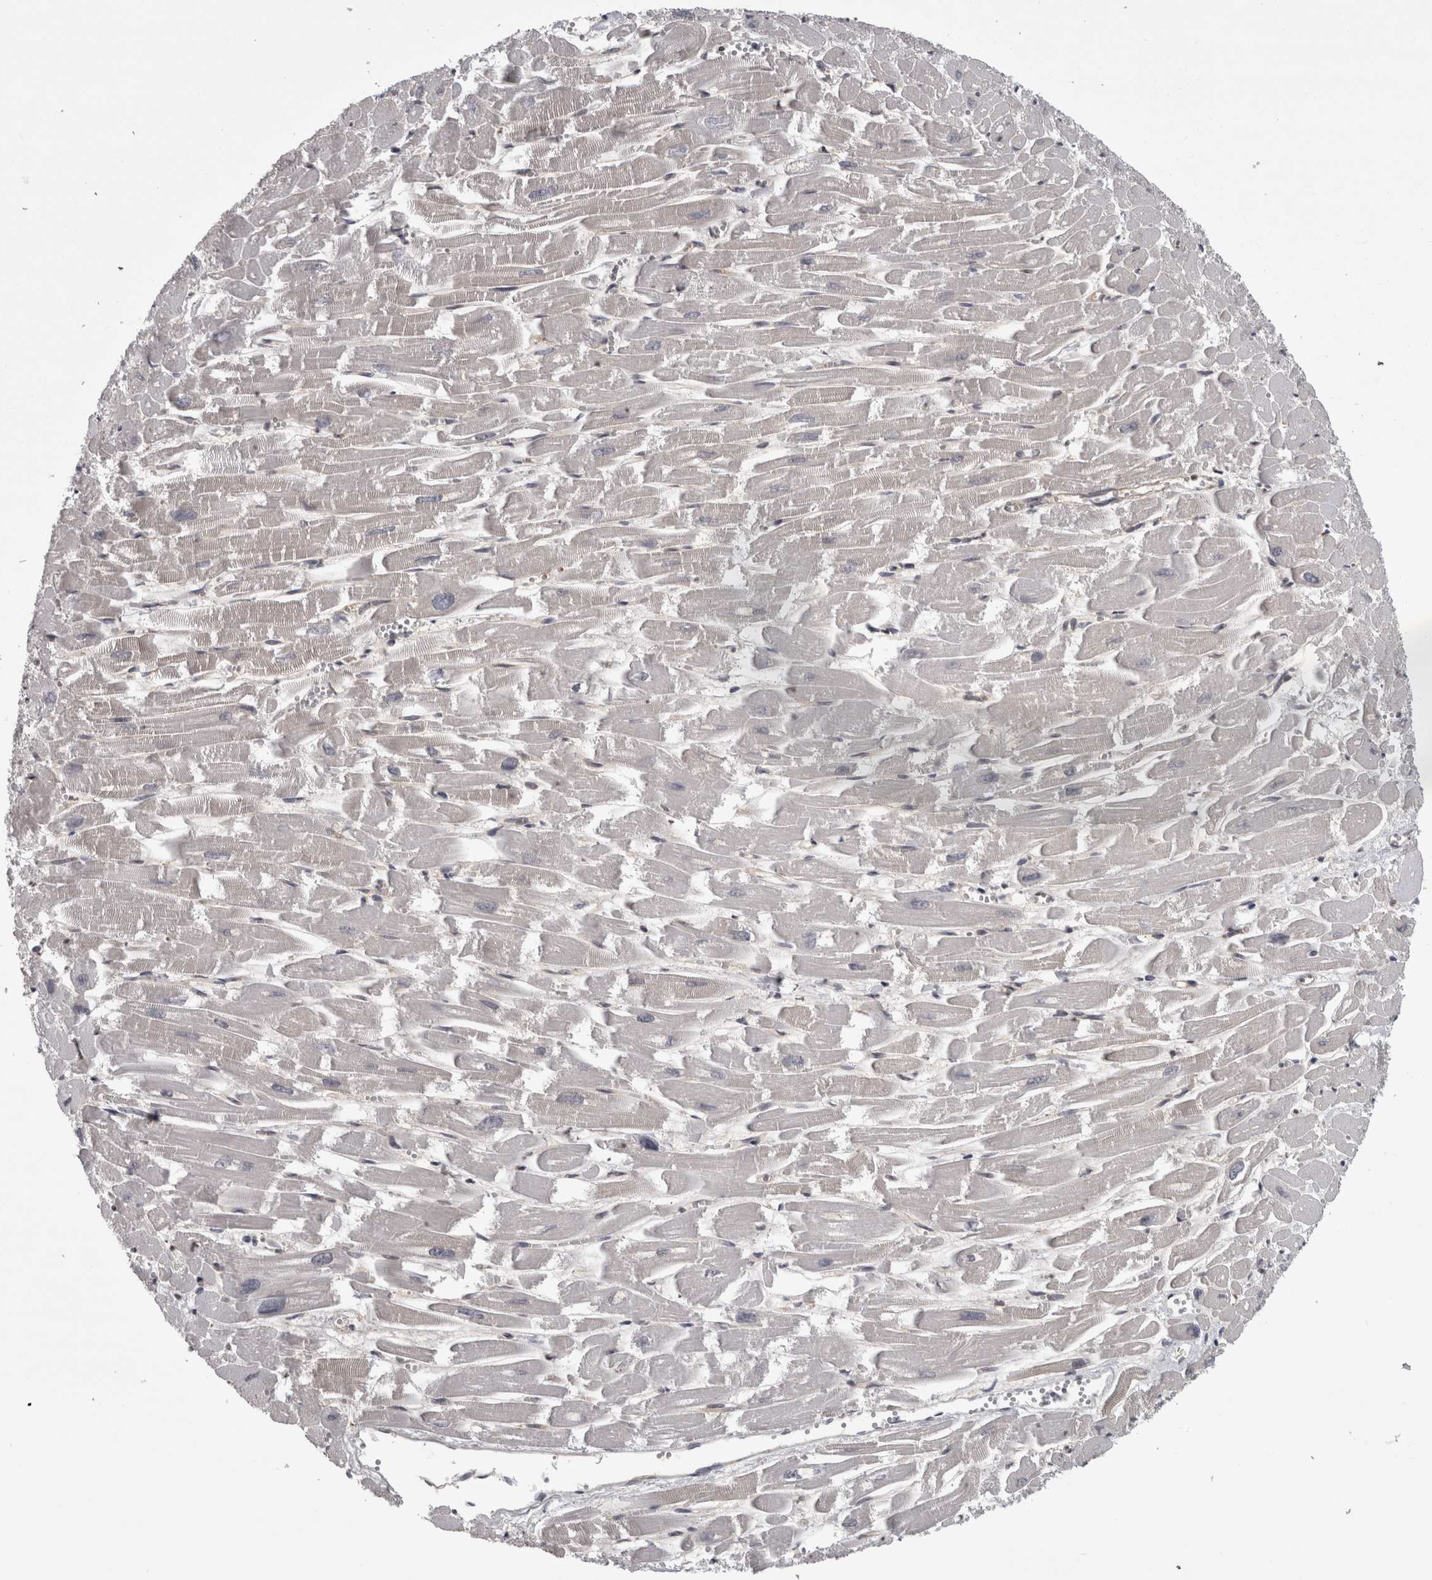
{"staining": {"intensity": "negative", "quantity": "none", "location": "none"}, "tissue": "heart muscle", "cell_type": "Cardiomyocytes", "image_type": "normal", "snomed": [{"axis": "morphology", "description": "Normal tissue, NOS"}, {"axis": "topography", "description": "Heart"}], "caption": "Cardiomyocytes are negative for brown protein staining in unremarkable heart muscle. Brightfield microscopy of IHC stained with DAB (brown) and hematoxylin (blue), captured at high magnification.", "gene": "CACYBP", "patient": {"sex": "male", "age": 54}}